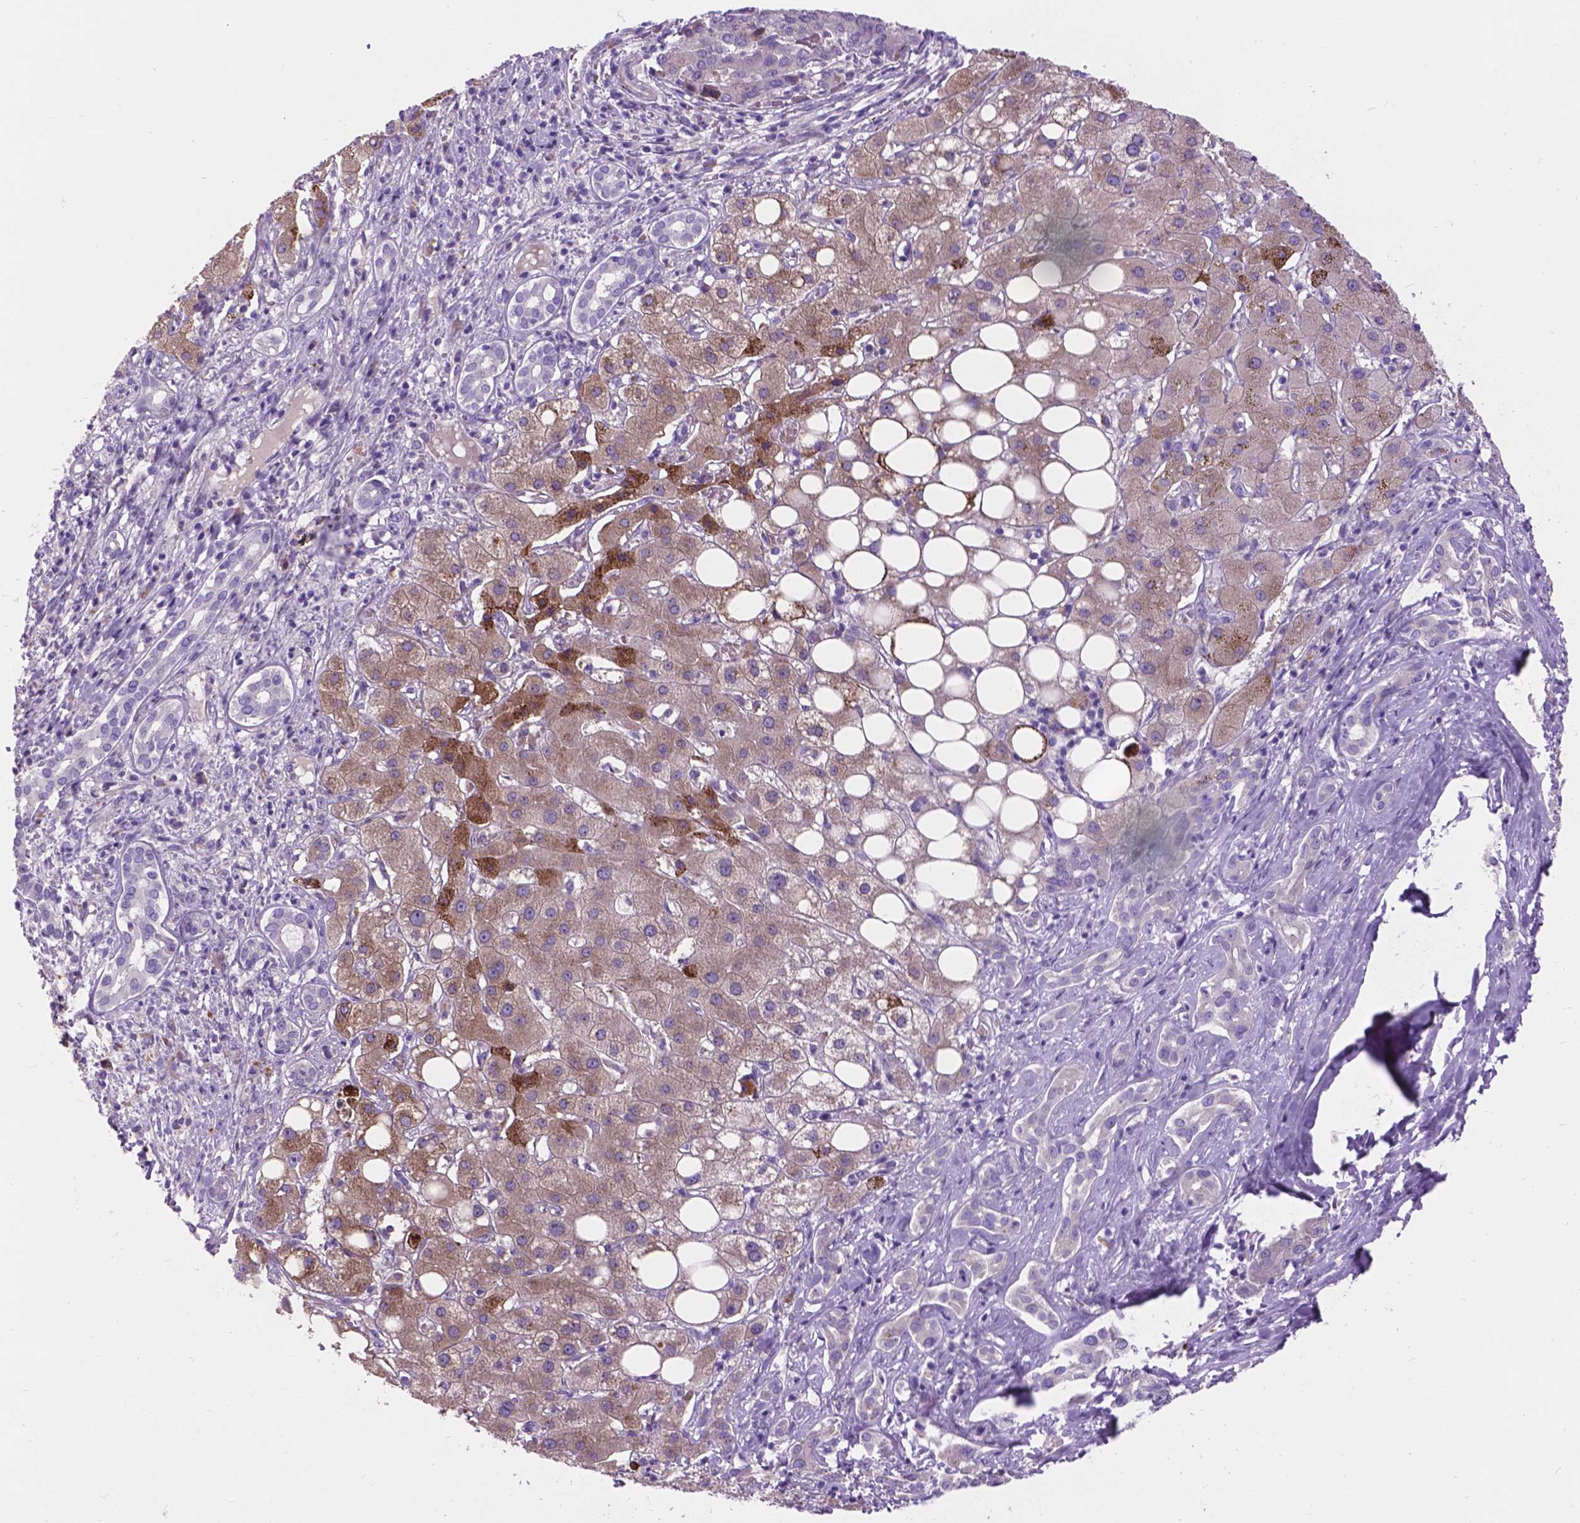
{"staining": {"intensity": "negative", "quantity": "none", "location": "none"}, "tissue": "liver cancer", "cell_type": "Tumor cells", "image_type": "cancer", "snomed": [{"axis": "morphology", "description": "Carcinoma, Hepatocellular, NOS"}, {"axis": "topography", "description": "Liver"}], "caption": "Image shows no significant protein staining in tumor cells of liver cancer.", "gene": "NOXO1", "patient": {"sex": "male", "age": 65}}